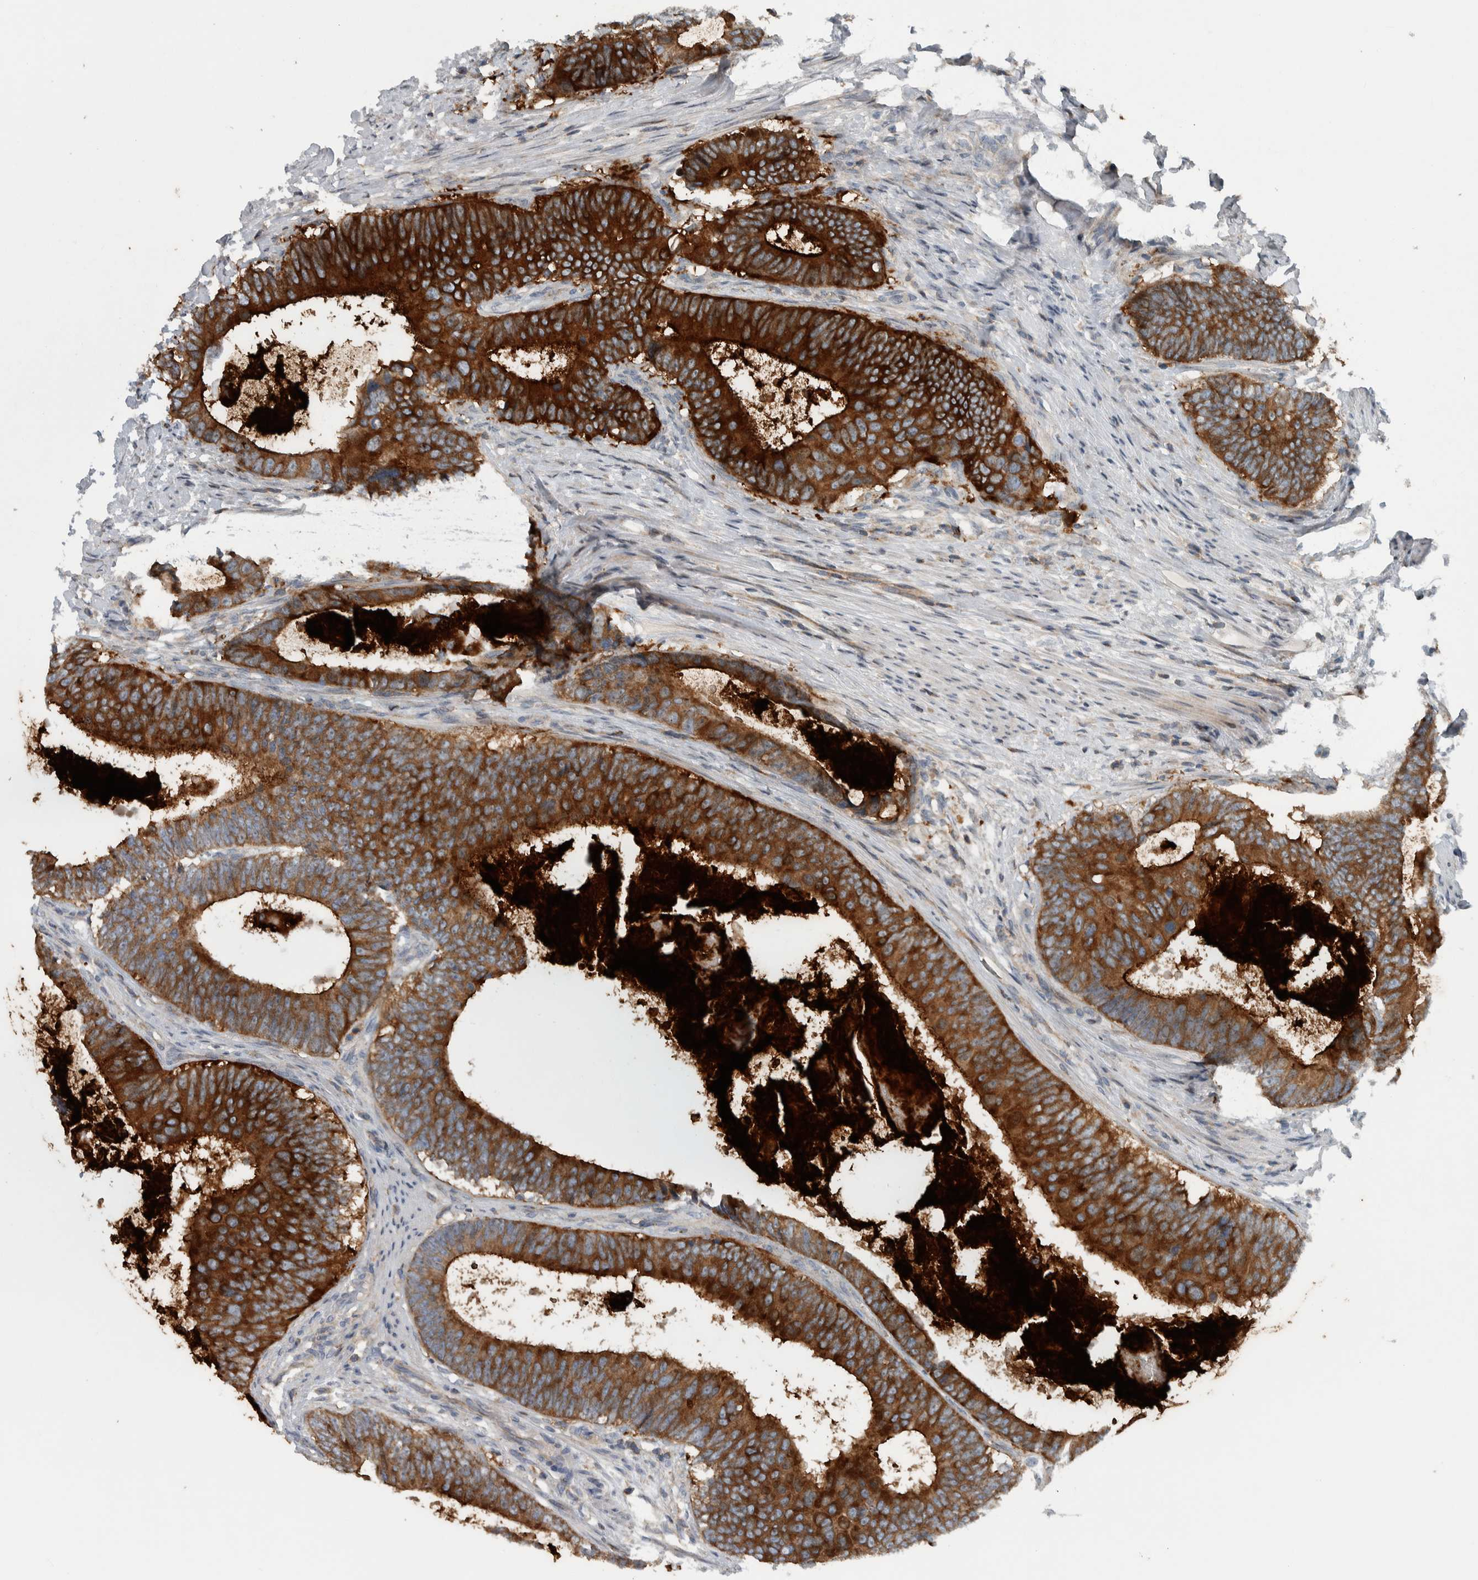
{"staining": {"intensity": "strong", "quantity": ">75%", "location": "cytoplasmic/membranous"}, "tissue": "colorectal cancer", "cell_type": "Tumor cells", "image_type": "cancer", "snomed": [{"axis": "morphology", "description": "Adenocarcinoma, NOS"}, {"axis": "topography", "description": "Colon"}], "caption": "Immunohistochemistry (DAB) staining of human adenocarcinoma (colorectal) displays strong cytoplasmic/membranous protein positivity in about >75% of tumor cells. (DAB (3,3'-diaminobenzidine) IHC, brown staining for protein, blue staining for nuclei).", "gene": "BAIAP2L1", "patient": {"sex": "male", "age": 56}}